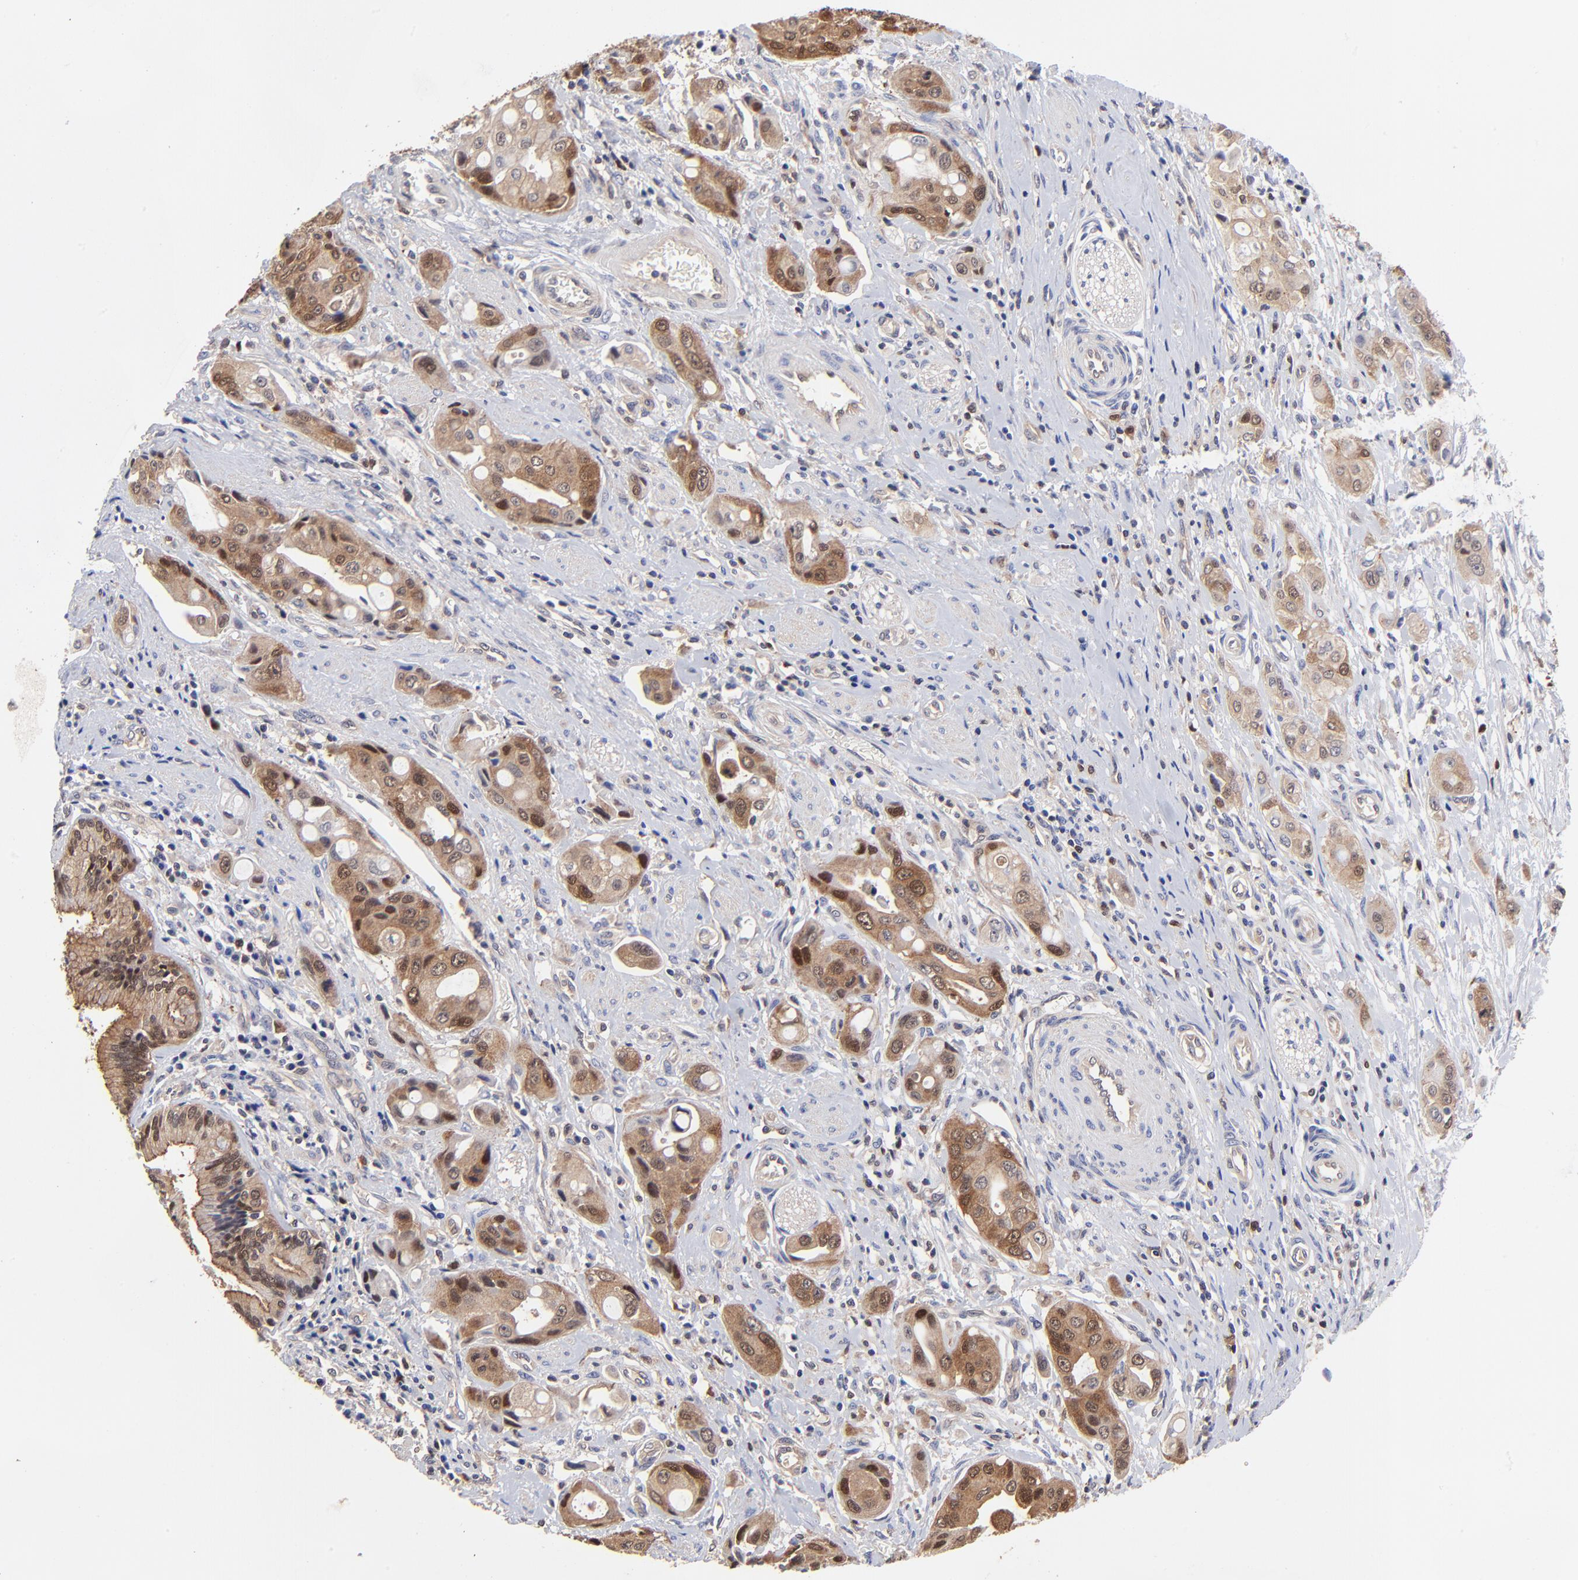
{"staining": {"intensity": "moderate", "quantity": "25%-75%", "location": "cytoplasmic/membranous,nuclear"}, "tissue": "pancreatic cancer", "cell_type": "Tumor cells", "image_type": "cancer", "snomed": [{"axis": "morphology", "description": "Adenocarcinoma, NOS"}, {"axis": "topography", "description": "Pancreas"}], "caption": "Protein expression analysis of human pancreatic adenocarcinoma reveals moderate cytoplasmic/membranous and nuclear positivity in about 25%-75% of tumor cells.", "gene": "DCTPP1", "patient": {"sex": "female", "age": 60}}